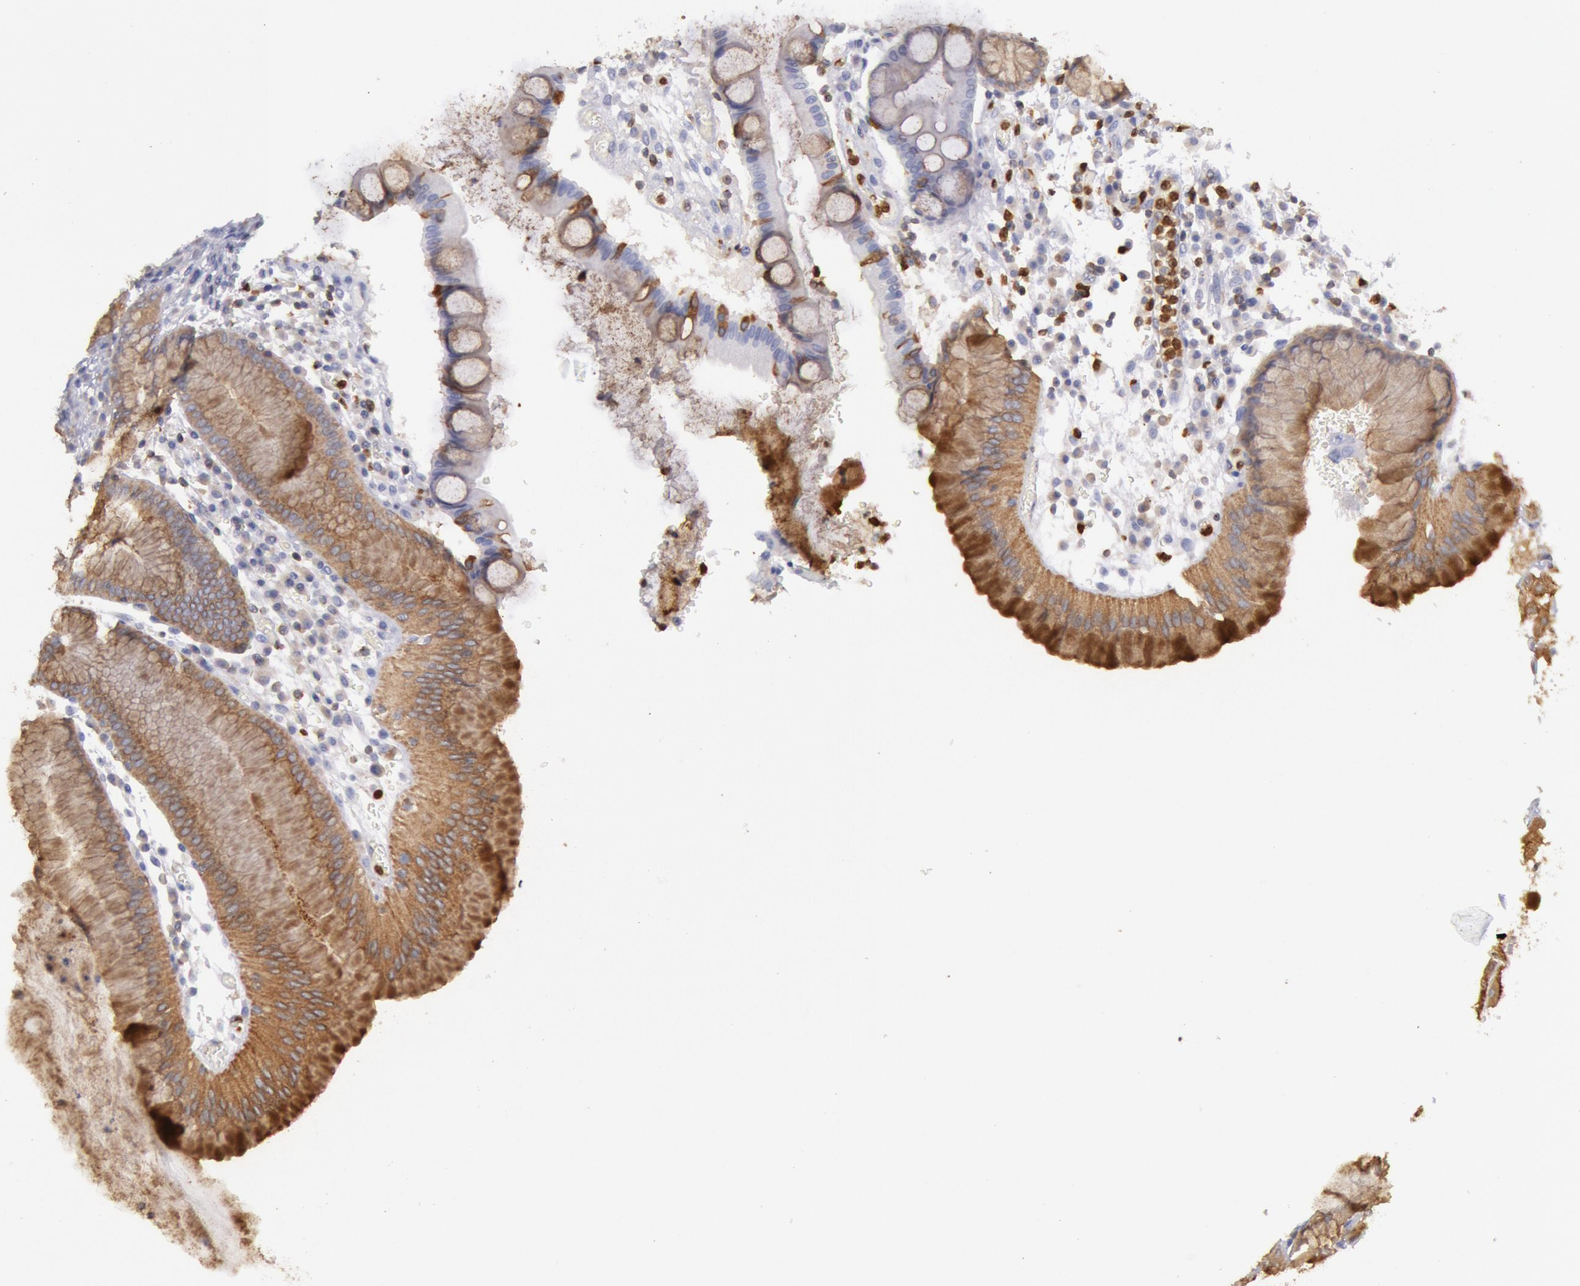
{"staining": {"intensity": "moderate", "quantity": ">75%", "location": "cytoplasmic/membranous"}, "tissue": "stomach", "cell_type": "Glandular cells", "image_type": "normal", "snomed": [{"axis": "morphology", "description": "Normal tissue, NOS"}, {"axis": "topography", "description": "Stomach, lower"}], "caption": "High-power microscopy captured an immunohistochemistry image of normal stomach, revealing moderate cytoplasmic/membranous staining in about >75% of glandular cells. The protein of interest is stained brown, and the nuclei are stained in blue (DAB (3,3'-diaminobenzidine) IHC with brightfield microscopy, high magnification).", "gene": "RAB27A", "patient": {"sex": "female", "age": 73}}